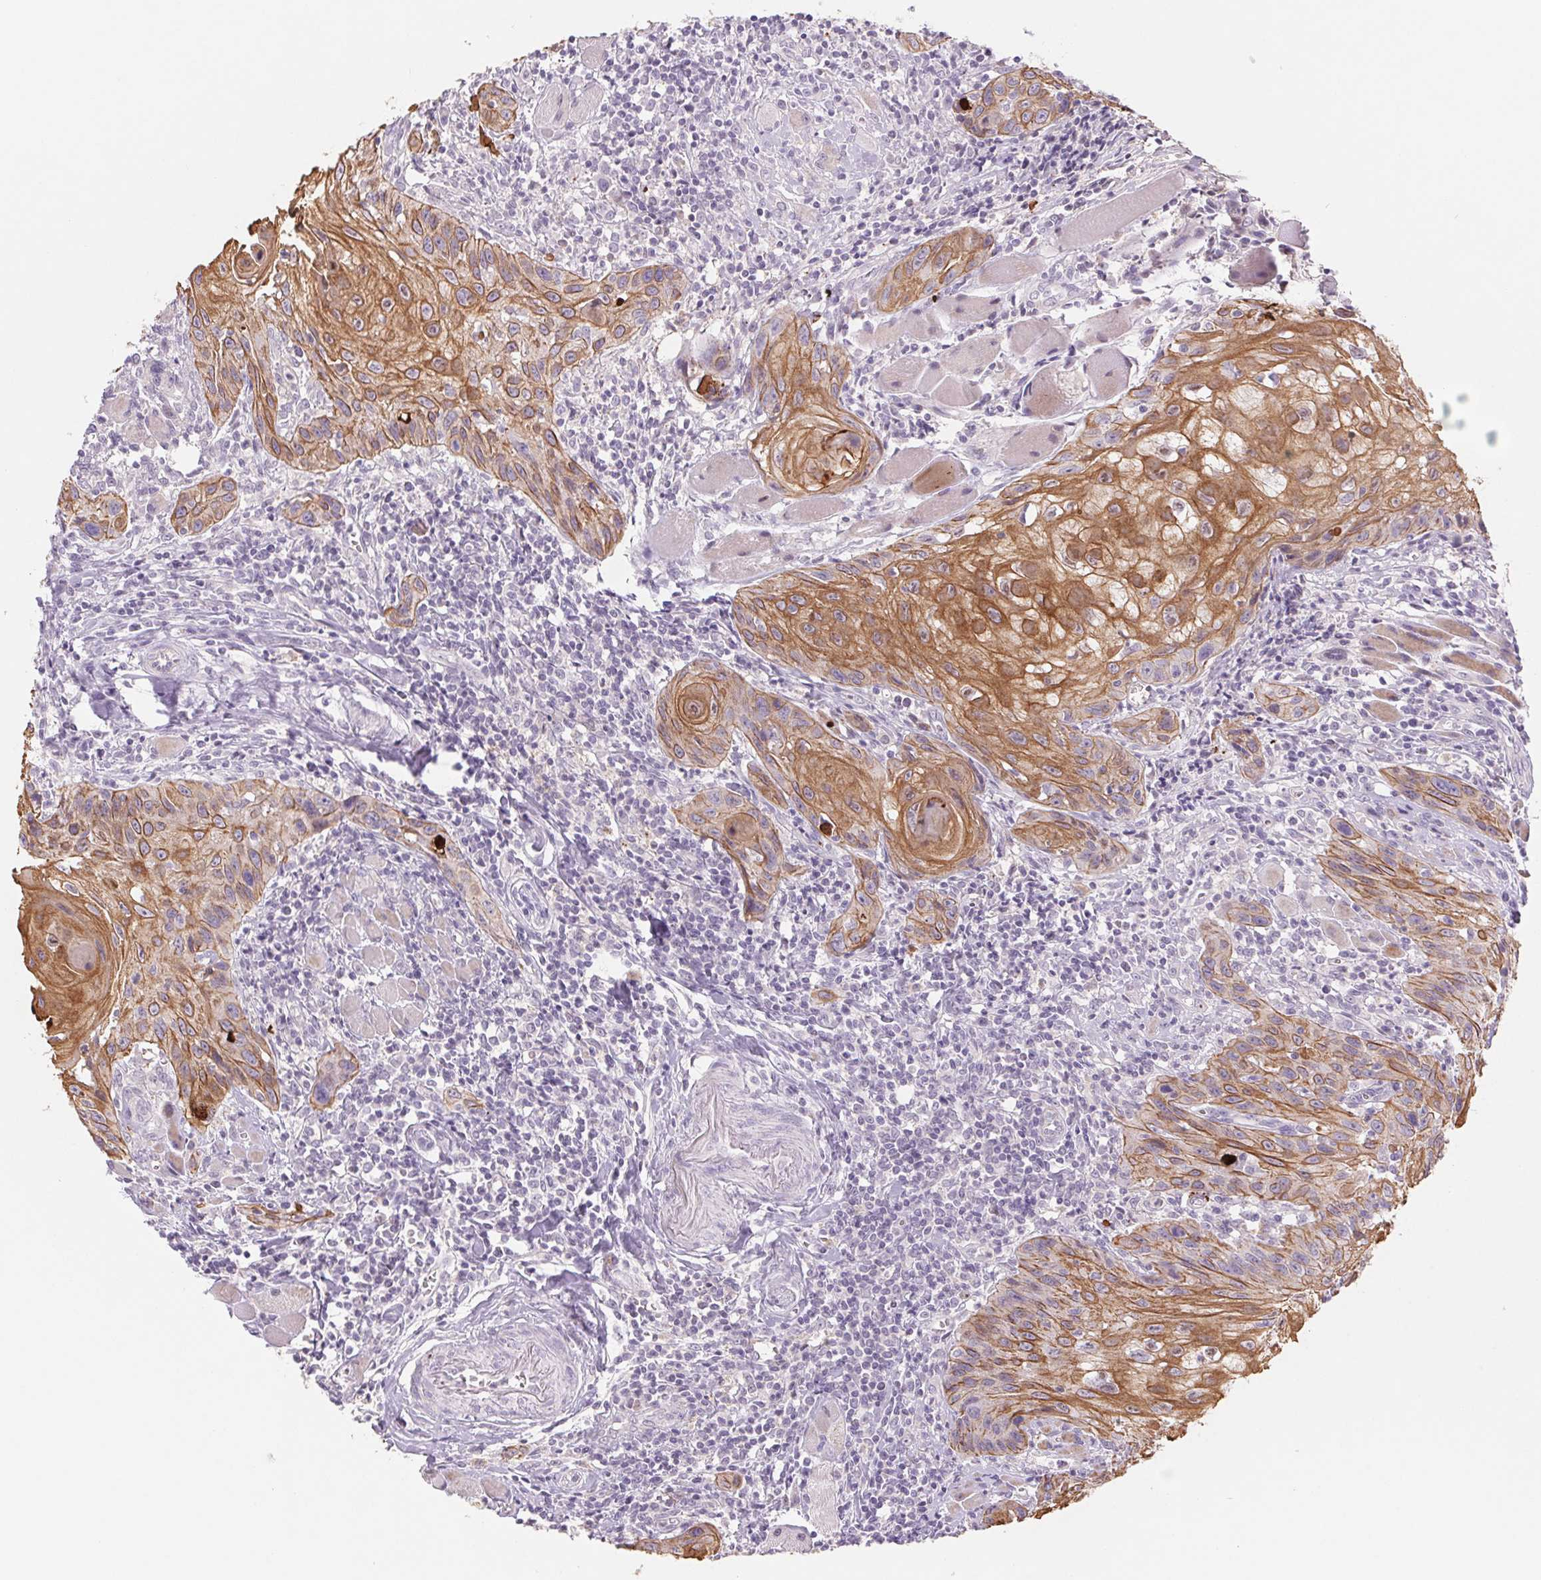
{"staining": {"intensity": "moderate", "quantity": ">75%", "location": "cytoplasmic/membranous"}, "tissue": "head and neck cancer", "cell_type": "Tumor cells", "image_type": "cancer", "snomed": [{"axis": "morphology", "description": "Squamous cell carcinoma, NOS"}, {"axis": "topography", "description": "Oral tissue"}, {"axis": "topography", "description": "Head-Neck"}], "caption": "Squamous cell carcinoma (head and neck) was stained to show a protein in brown. There is medium levels of moderate cytoplasmic/membranous positivity in about >75% of tumor cells.", "gene": "KRT1", "patient": {"sex": "male", "age": 58}}